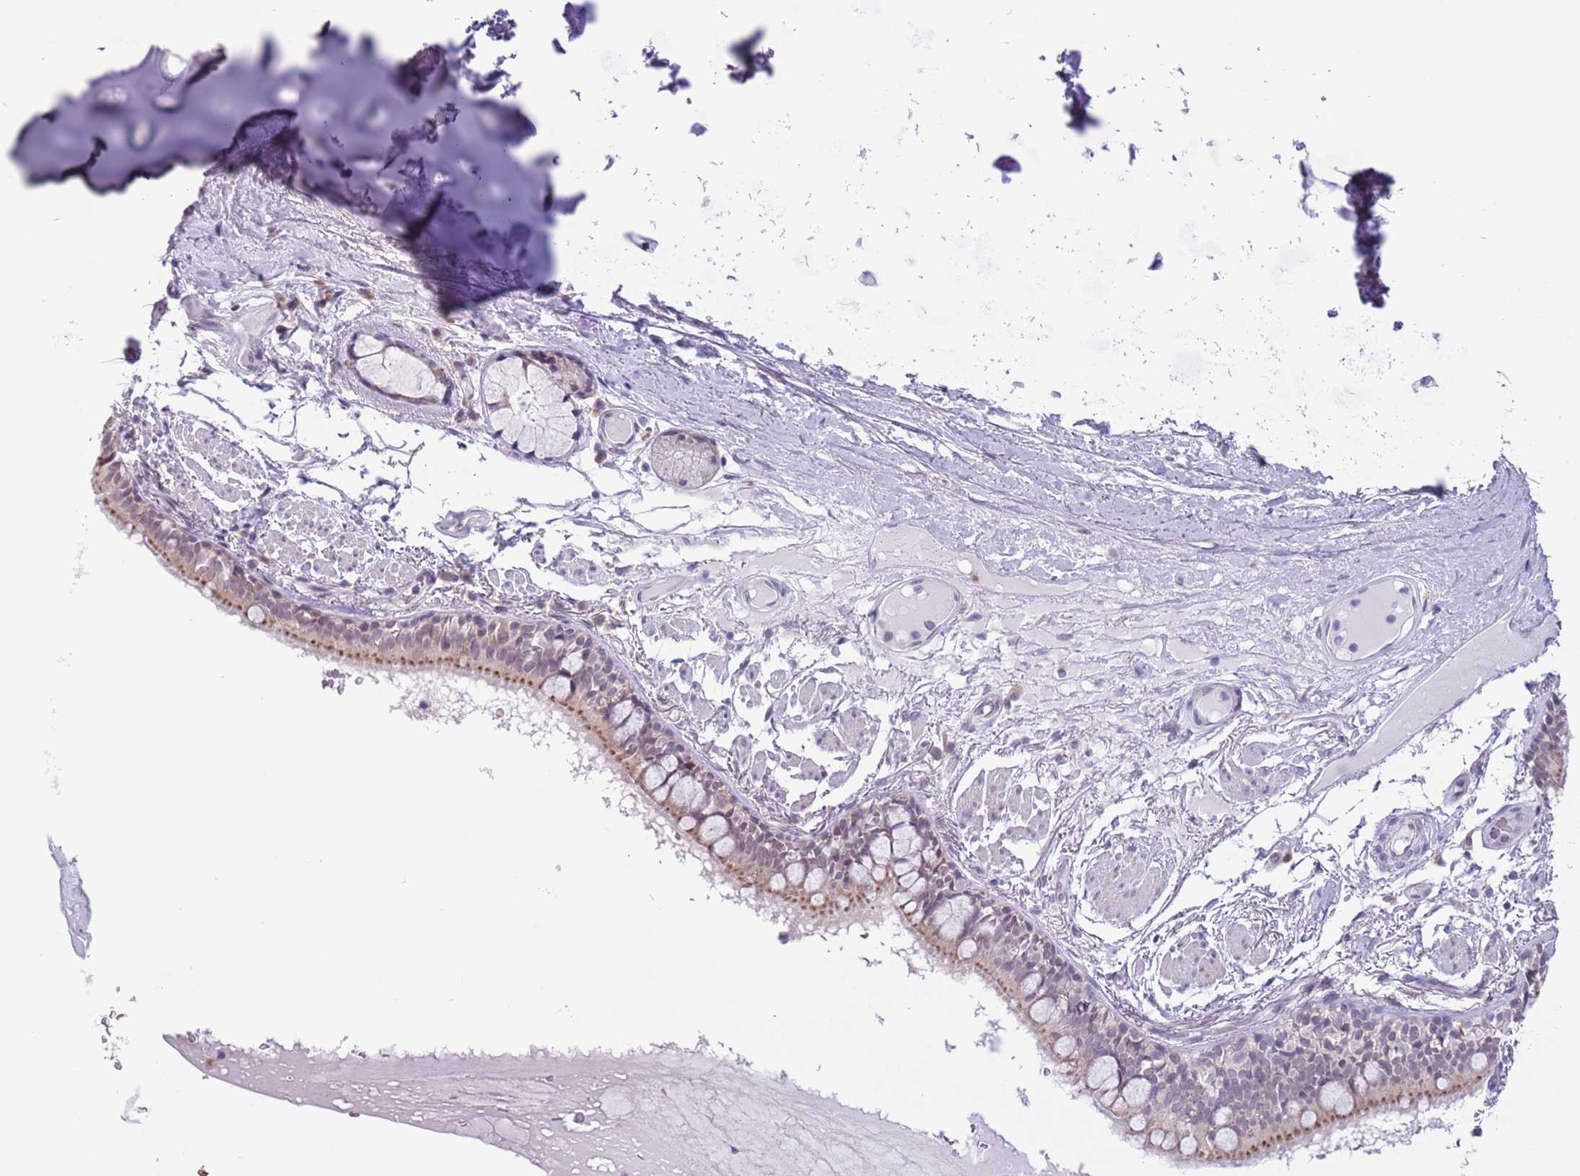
{"staining": {"intensity": "moderate", "quantity": "25%-75%", "location": "cytoplasmic/membranous,nuclear"}, "tissue": "bronchus", "cell_type": "Respiratory epithelial cells", "image_type": "normal", "snomed": [{"axis": "morphology", "description": "Normal tissue, NOS"}, {"axis": "topography", "description": "Bronchus"}], "caption": "Immunohistochemical staining of normal human bronchus reveals moderate cytoplasmic/membranous,nuclear protein expression in approximately 25%-75% of respiratory epithelial cells.", "gene": "ZNF576", "patient": {"sex": "male", "age": 70}}